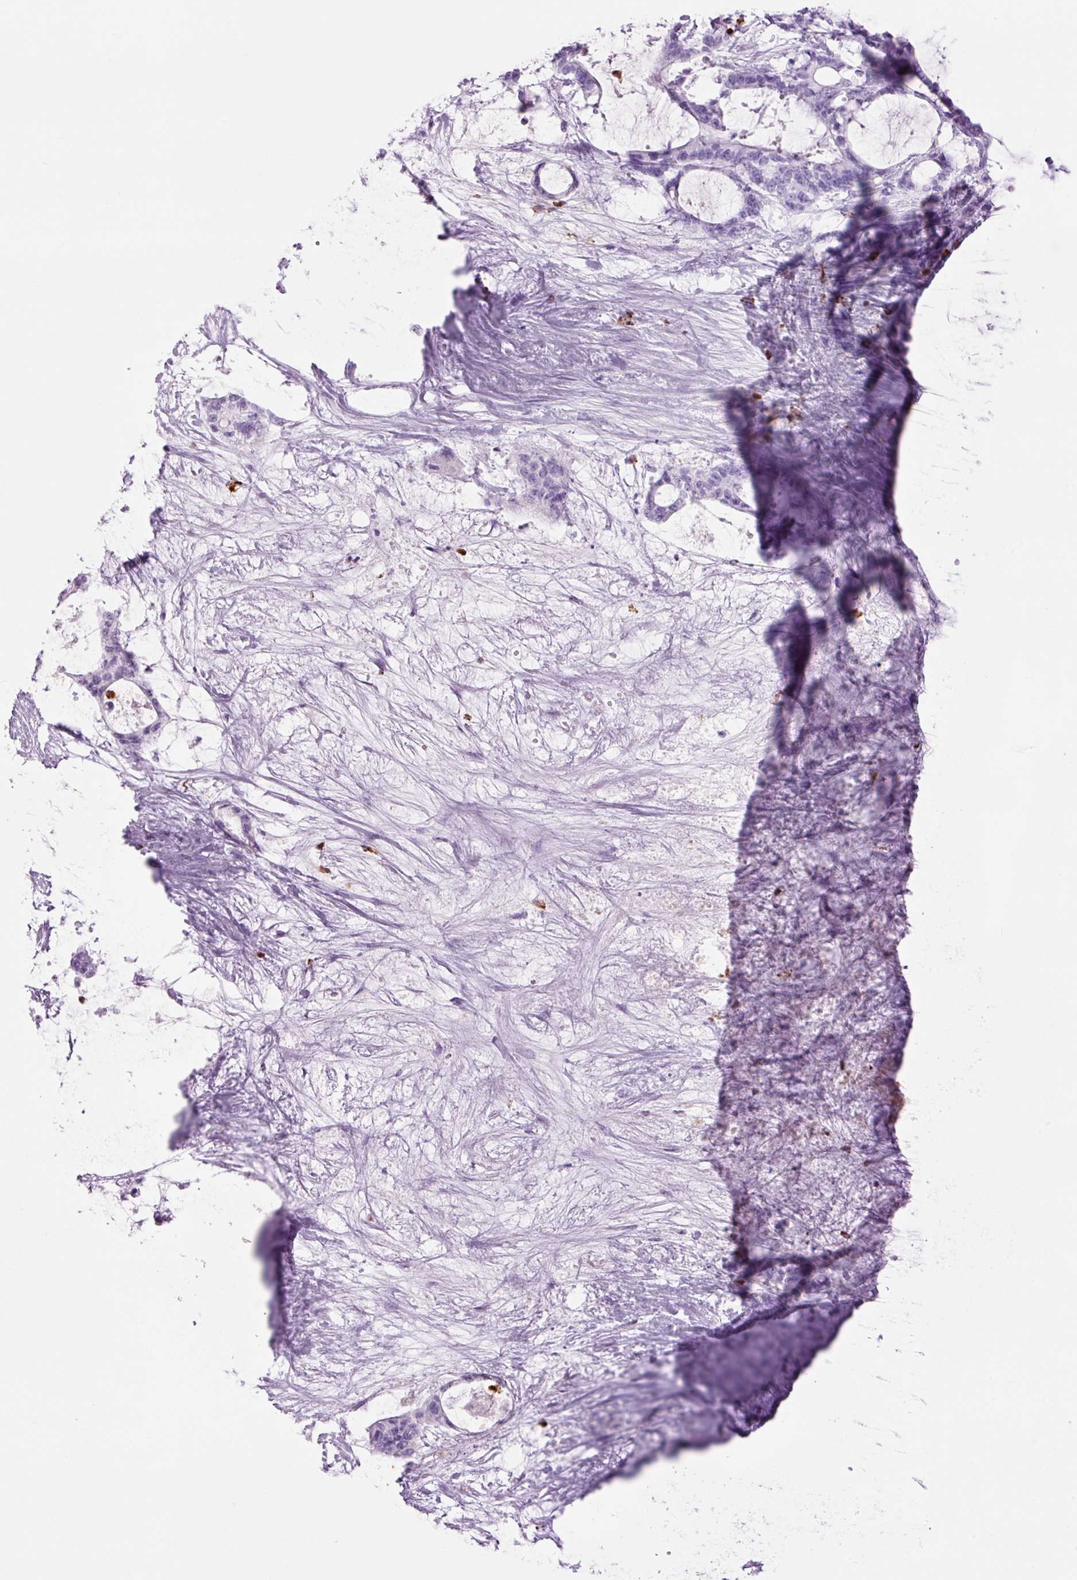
{"staining": {"intensity": "negative", "quantity": "none", "location": "none"}, "tissue": "liver cancer", "cell_type": "Tumor cells", "image_type": "cancer", "snomed": [{"axis": "morphology", "description": "Normal tissue, NOS"}, {"axis": "morphology", "description": "Cholangiocarcinoma"}, {"axis": "topography", "description": "Liver"}, {"axis": "topography", "description": "Peripheral nerve tissue"}], "caption": "Liver cancer was stained to show a protein in brown. There is no significant positivity in tumor cells. (Stains: DAB immunohistochemistry with hematoxylin counter stain, Microscopy: brightfield microscopy at high magnification).", "gene": "LYZ", "patient": {"sex": "female", "age": 73}}